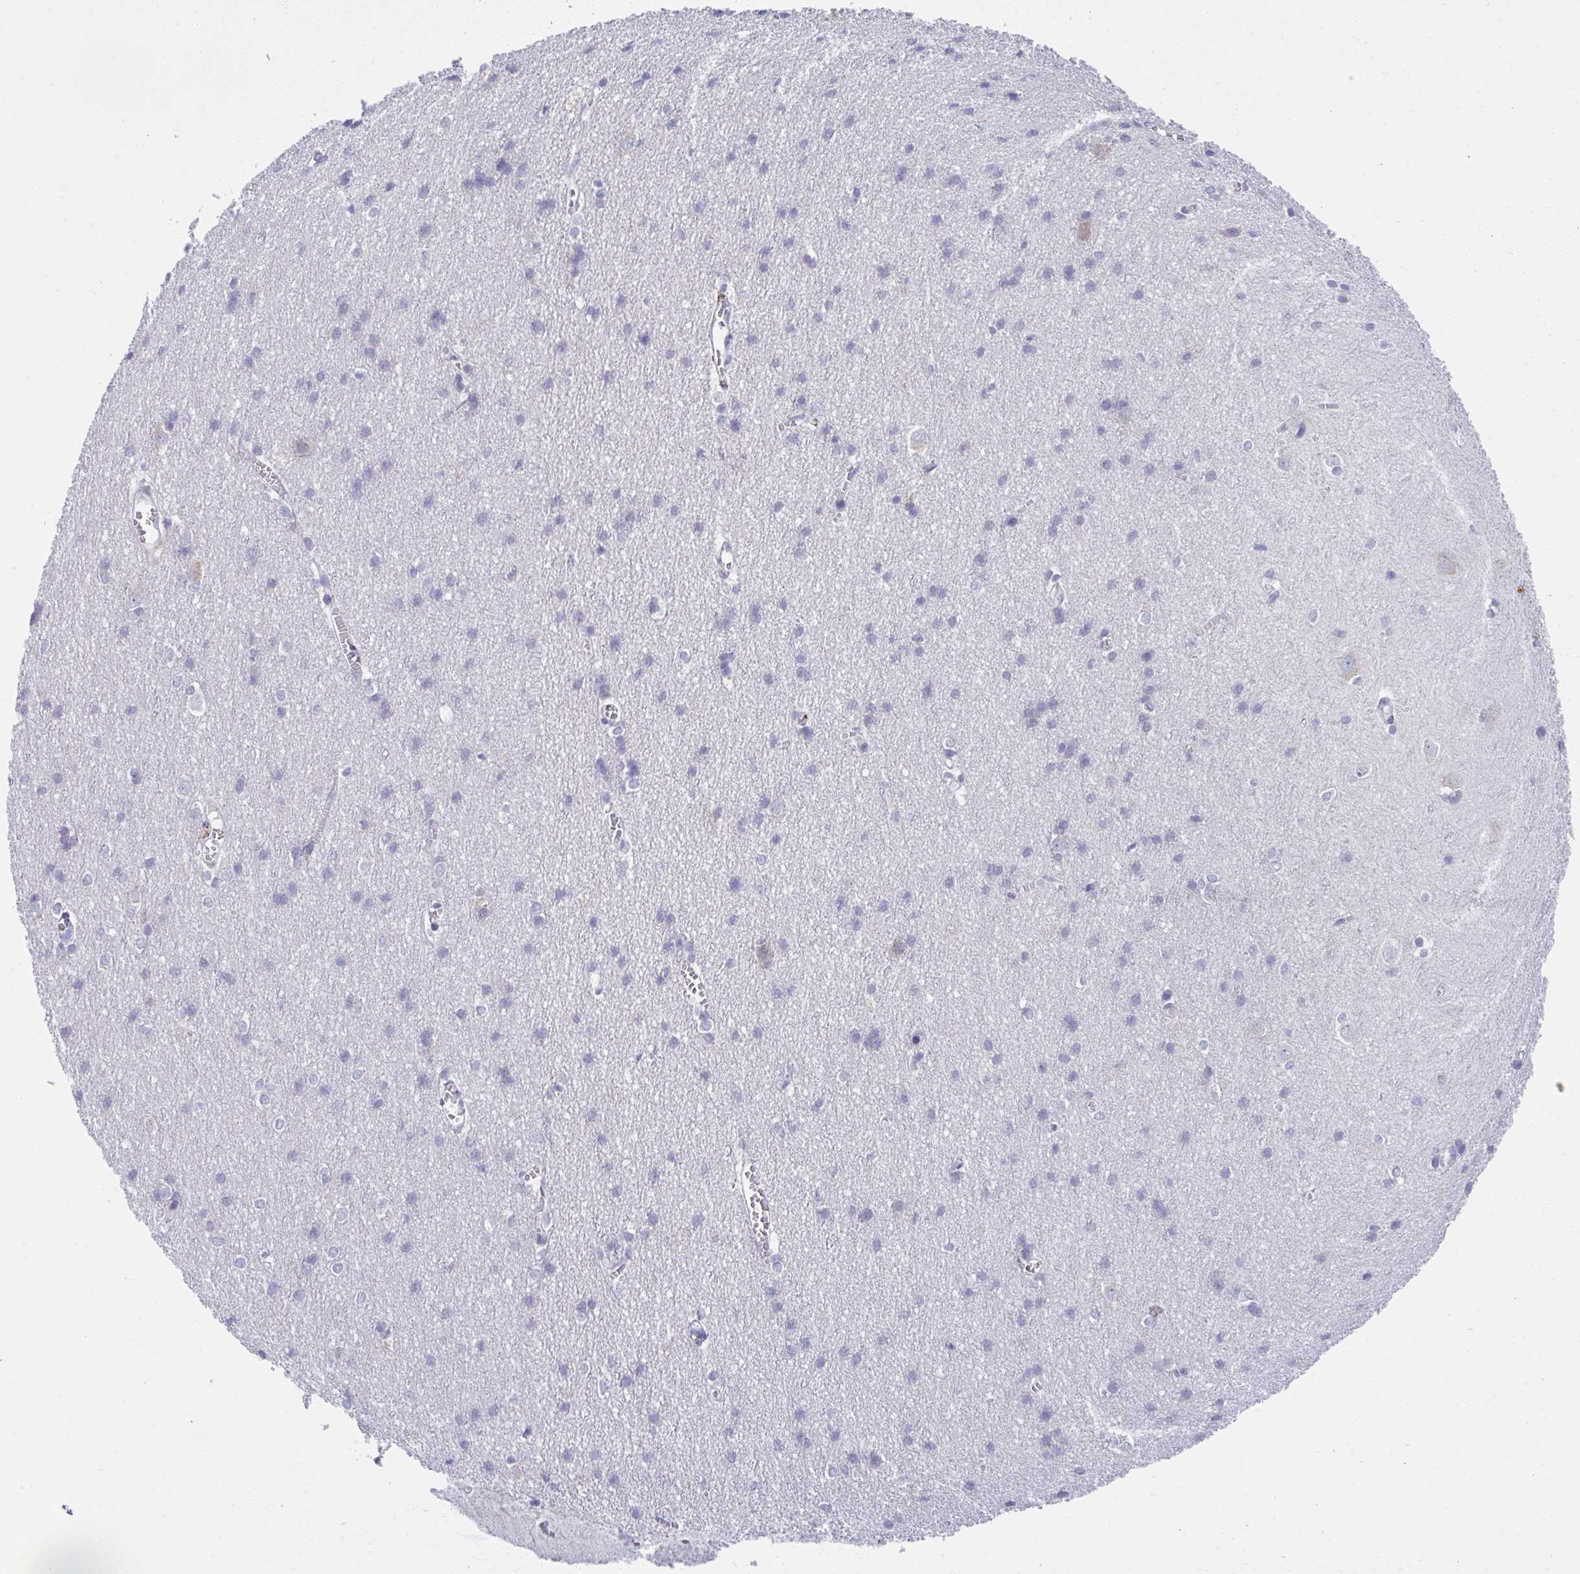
{"staining": {"intensity": "negative", "quantity": "none", "location": "none"}, "tissue": "cerebral cortex", "cell_type": "Endothelial cells", "image_type": "normal", "snomed": [{"axis": "morphology", "description": "Normal tissue, NOS"}, {"axis": "topography", "description": "Cerebral cortex"}], "caption": "High magnification brightfield microscopy of benign cerebral cortex stained with DAB (3,3'-diaminobenzidine) (brown) and counterstained with hematoxylin (blue): endothelial cells show no significant staining.", "gene": "FASLG", "patient": {"sex": "male", "age": 37}}